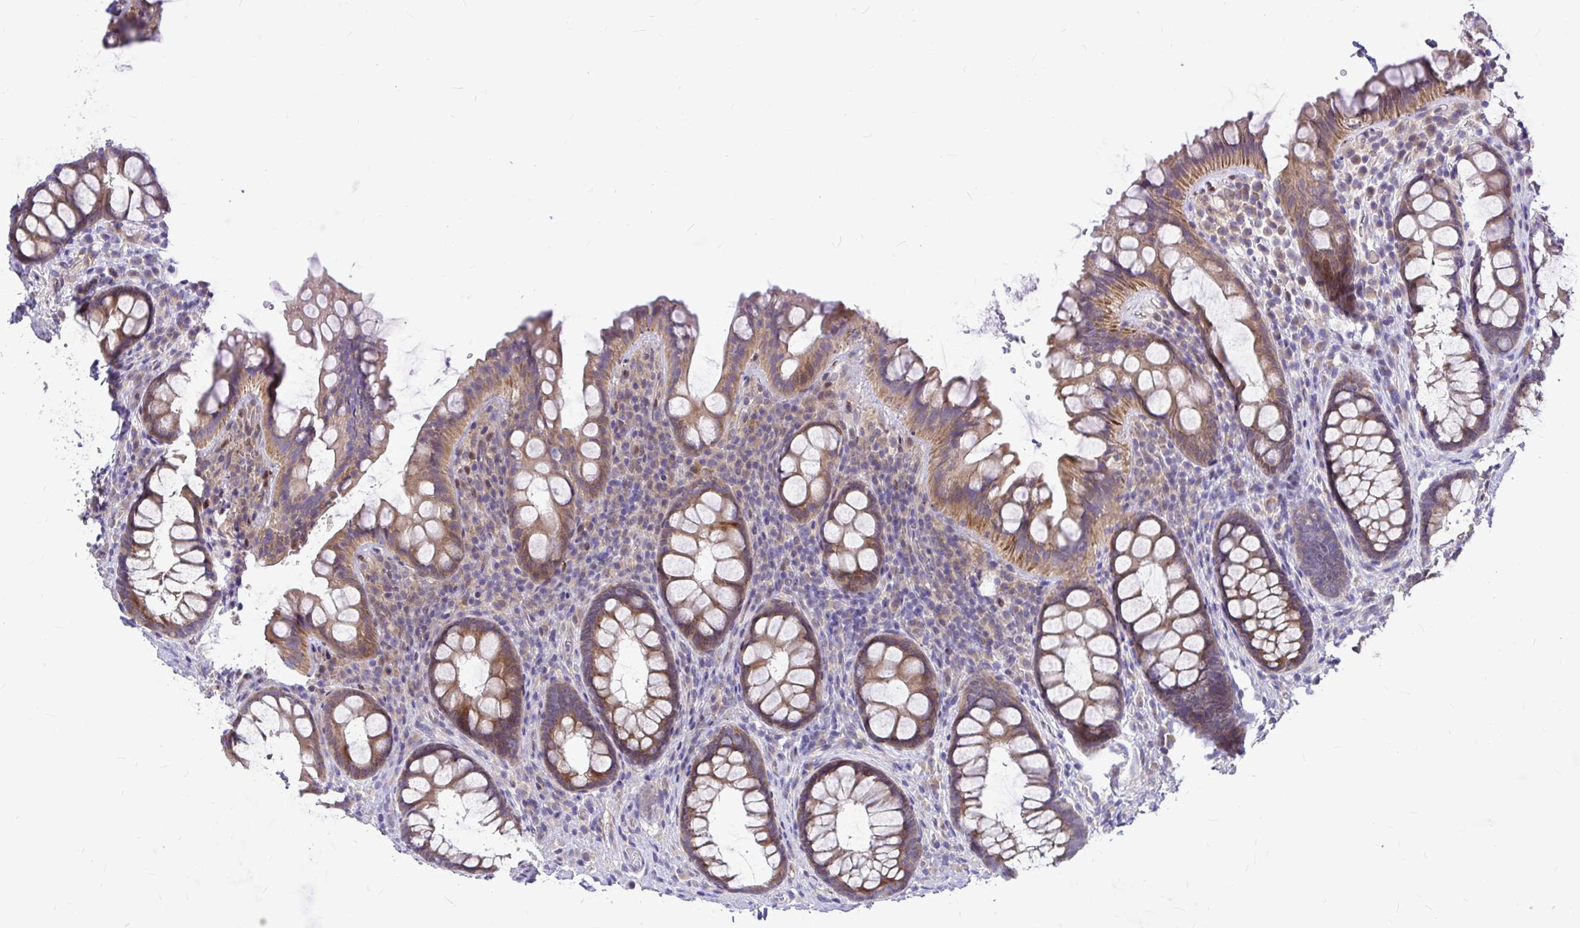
{"staining": {"intensity": "moderate", "quantity": ">75%", "location": "cytoplasmic/membranous"}, "tissue": "rectum", "cell_type": "Glandular cells", "image_type": "normal", "snomed": [{"axis": "morphology", "description": "Normal tissue, NOS"}, {"axis": "topography", "description": "Rectum"}, {"axis": "topography", "description": "Peripheral nerve tissue"}], "caption": "Immunohistochemistry of unremarkable rectum exhibits medium levels of moderate cytoplasmic/membranous expression in approximately >75% of glandular cells.", "gene": "GABBR2", "patient": {"sex": "female", "age": 69}}